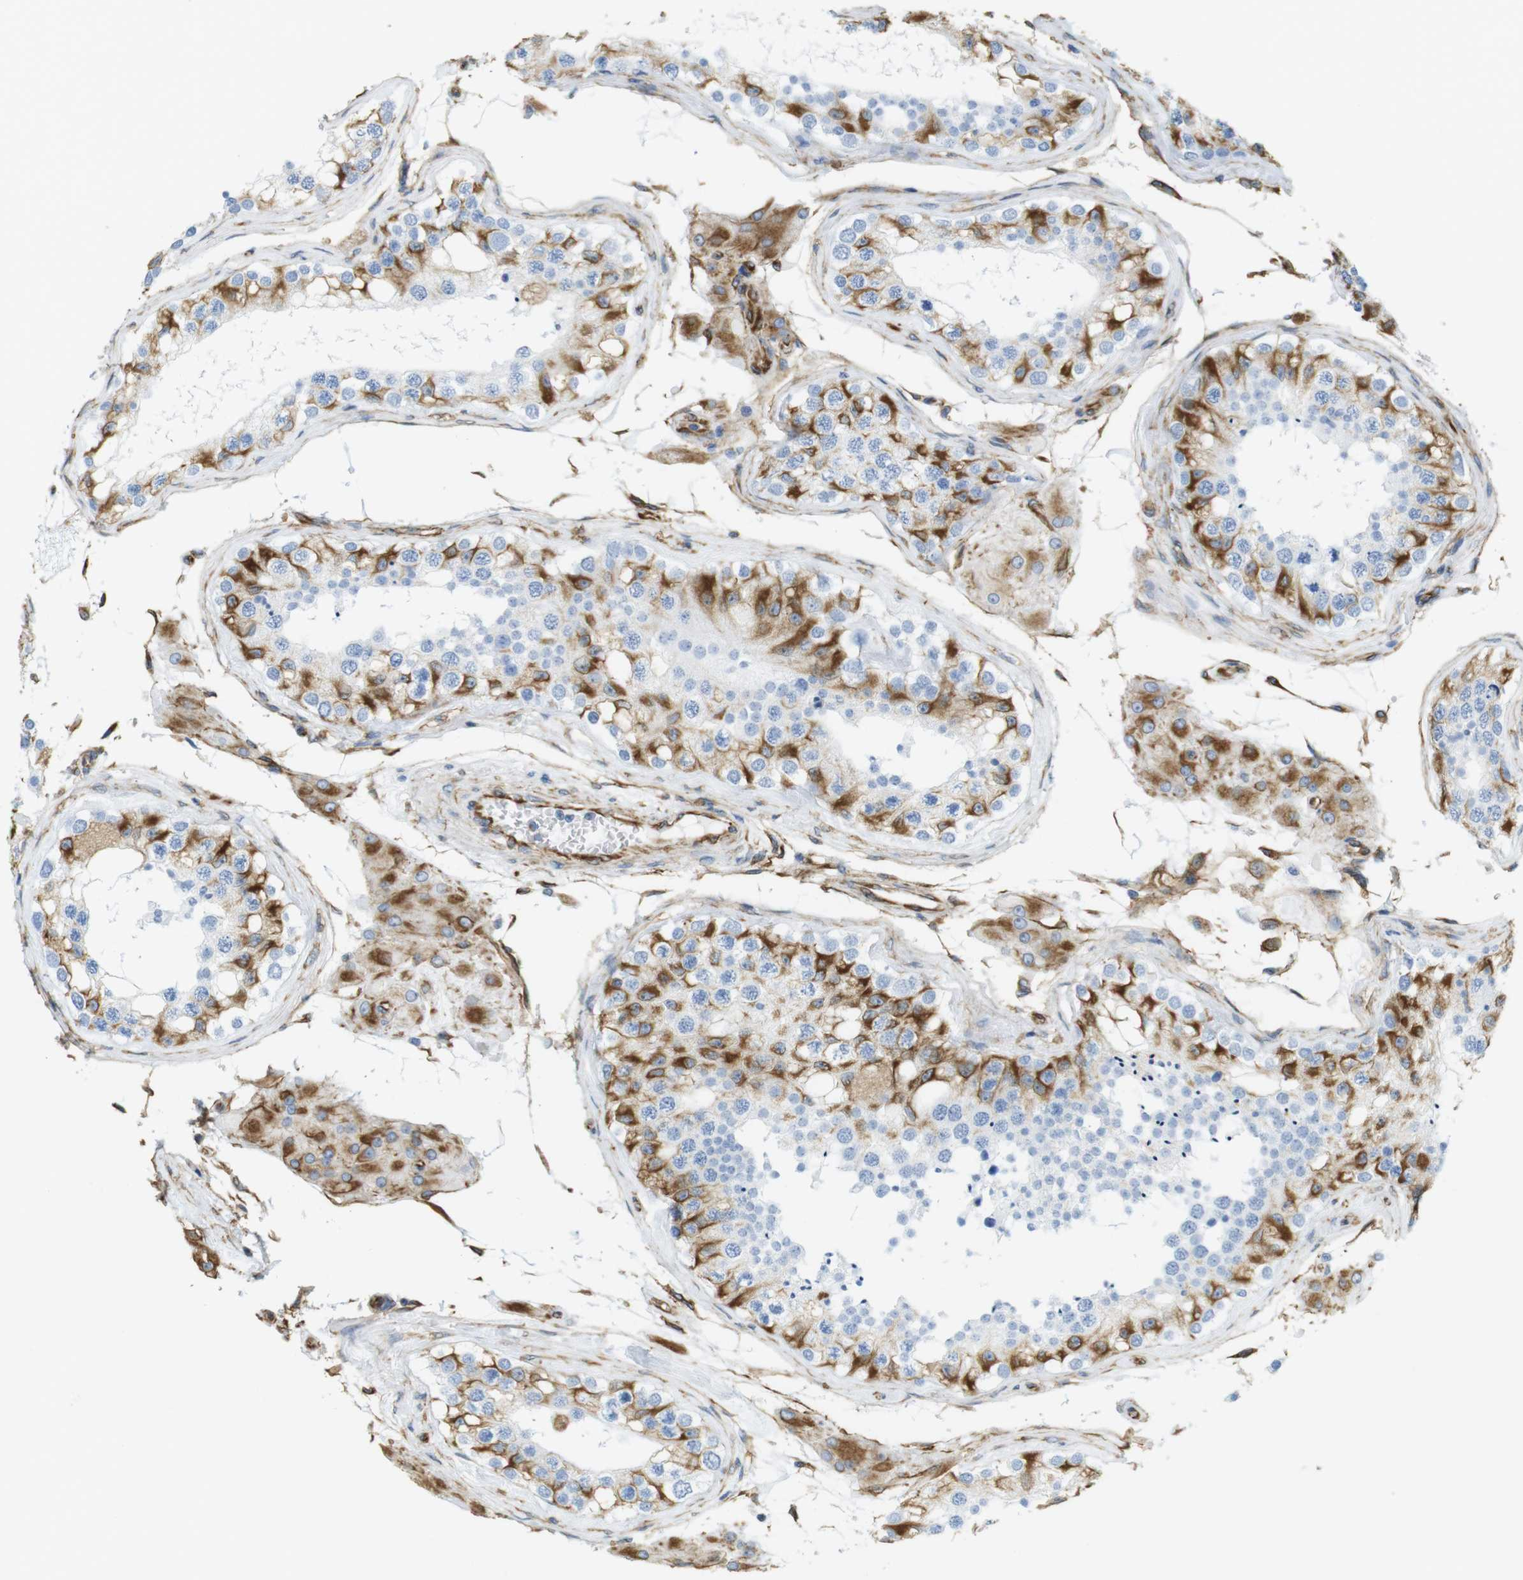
{"staining": {"intensity": "strong", "quantity": "25%-75%", "location": "cytoplasmic/membranous"}, "tissue": "testis", "cell_type": "Cells in seminiferous ducts", "image_type": "normal", "snomed": [{"axis": "morphology", "description": "Normal tissue, NOS"}, {"axis": "topography", "description": "Testis"}], "caption": "Immunohistochemical staining of normal human testis demonstrates high levels of strong cytoplasmic/membranous staining in approximately 25%-75% of cells in seminiferous ducts.", "gene": "MS4A10", "patient": {"sex": "male", "age": 68}}